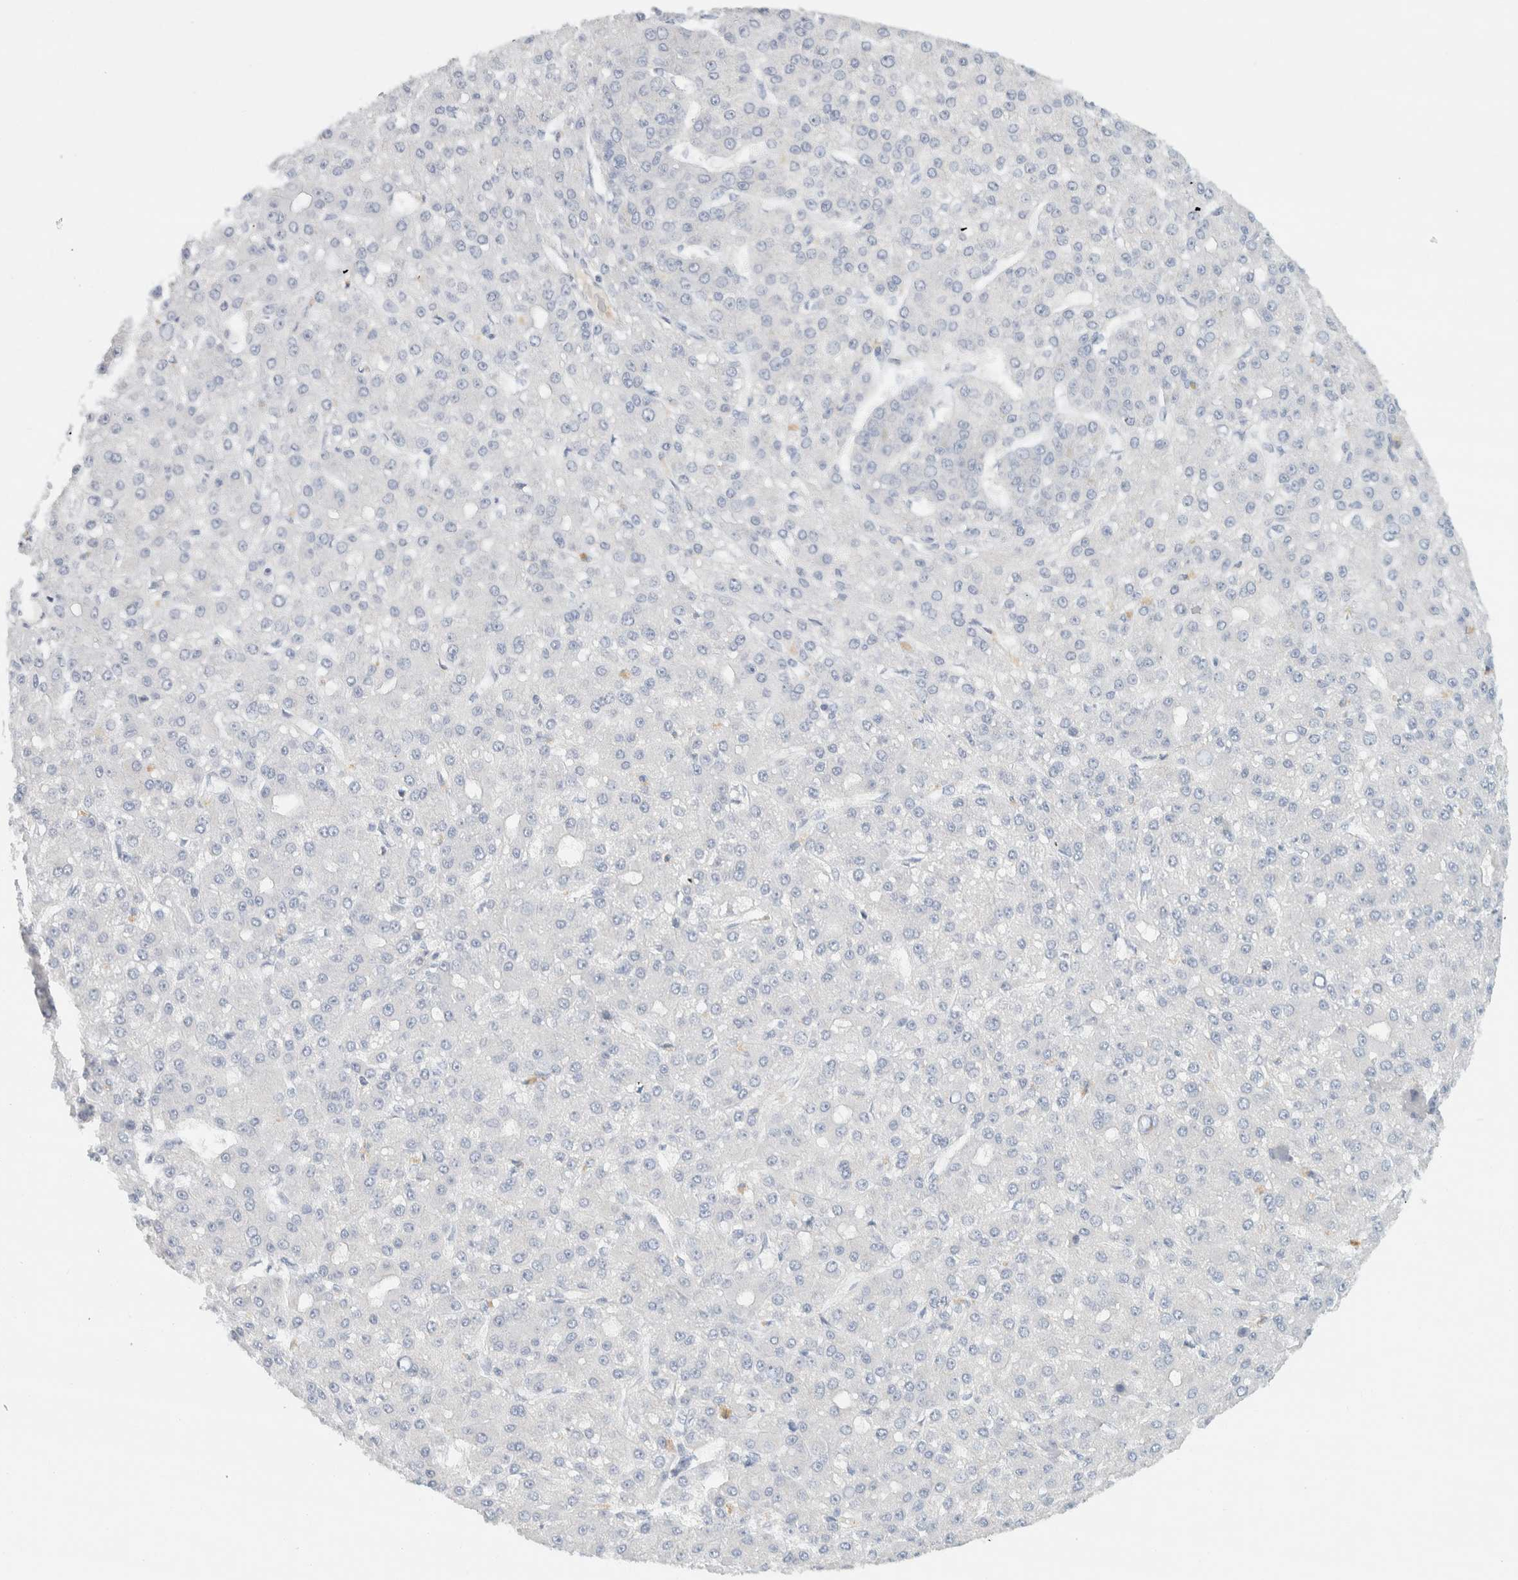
{"staining": {"intensity": "negative", "quantity": "none", "location": "none"}, "tissue": "liver cancer", "cell_type": "Tumor cells", "image_type": "cancer", "snomed": [{"axis": "morphology", "description": "Carcinoma, Hepatocellular, NOS"}, {"axis": "topography", "description": "Liver"}], "caption": "An image of human liver hepatocellular carcinoma is negative for staining in tumor cells.", "gene": "ALOX12B", "patient": {"sex": "male", "age": 67}}